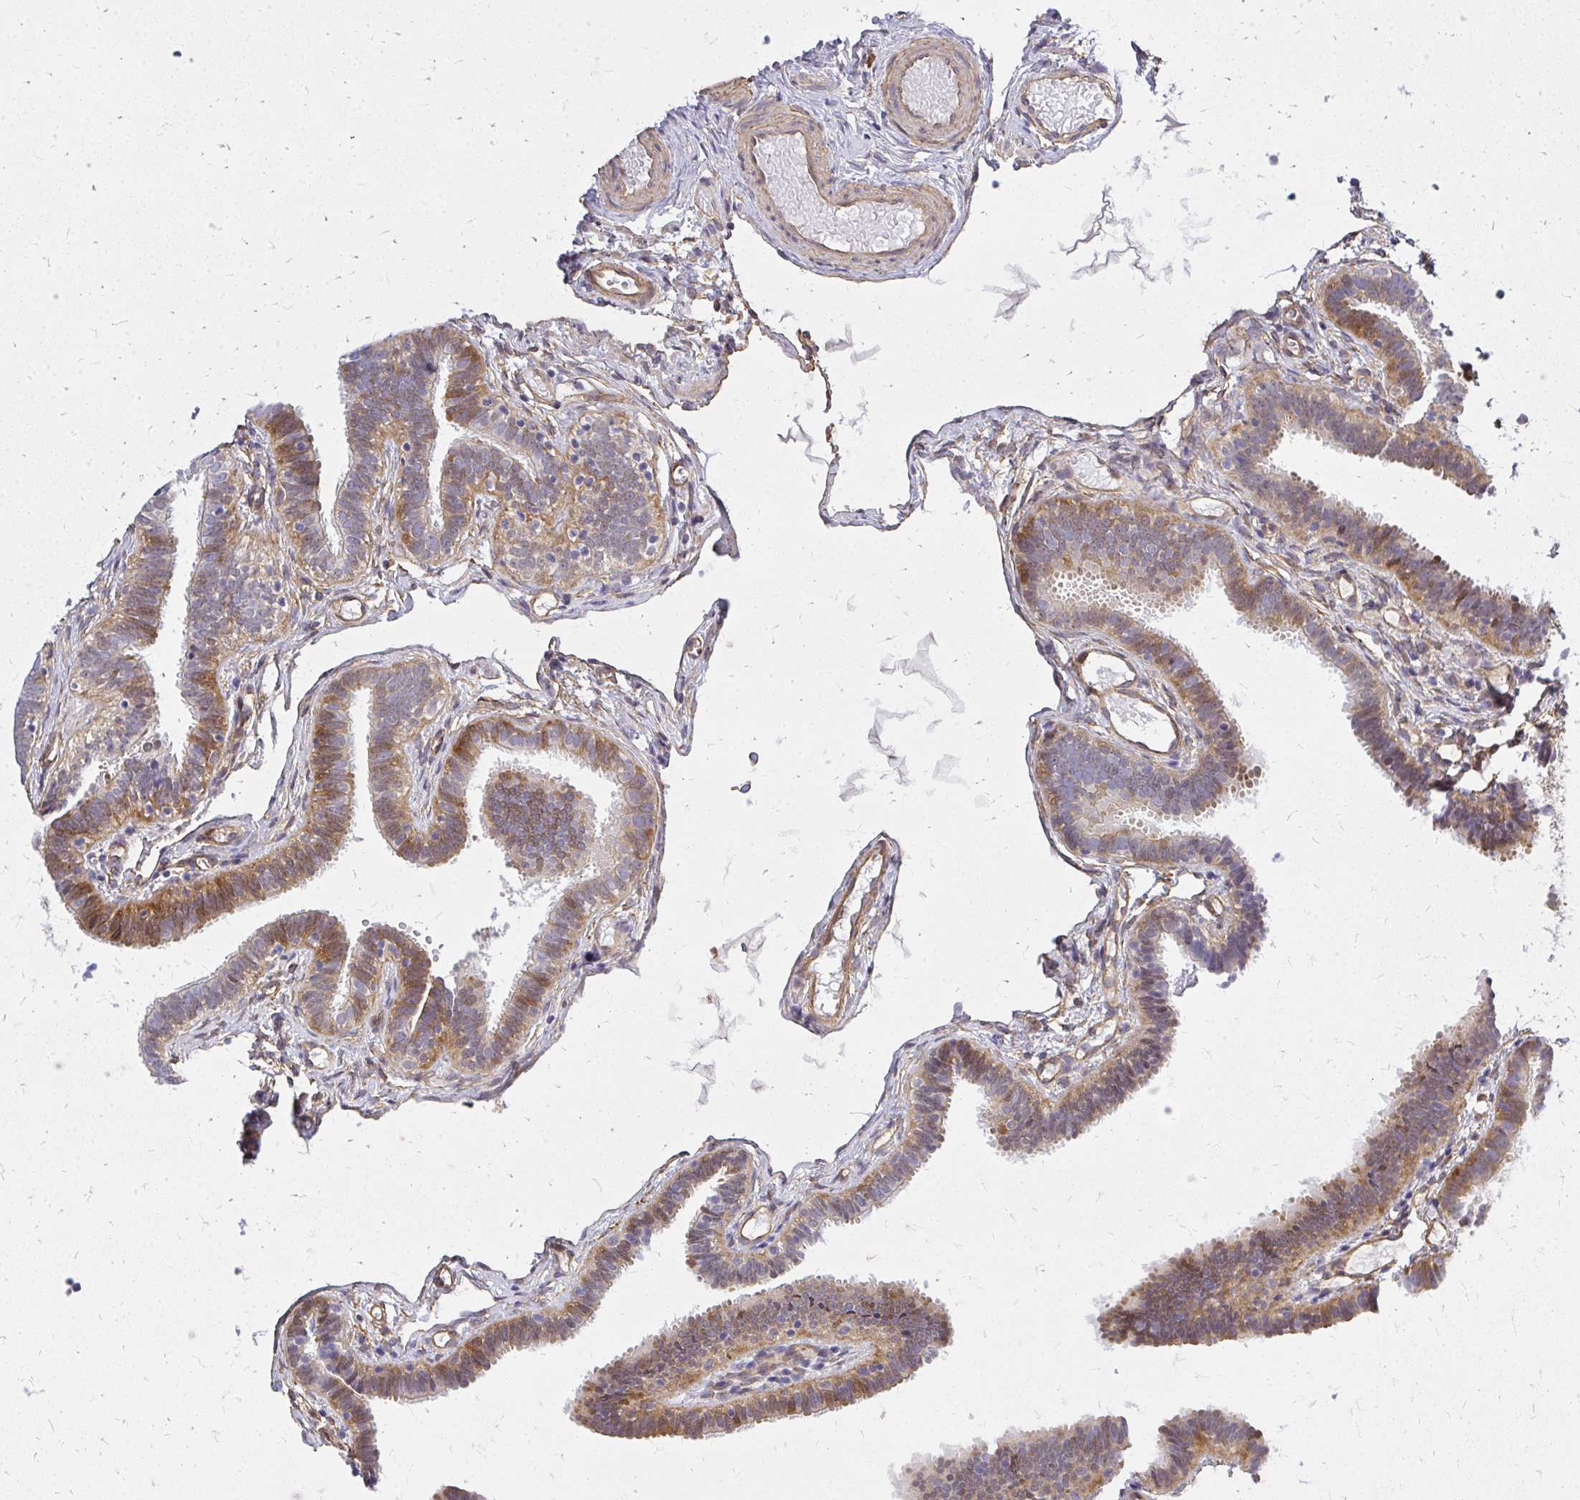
{"staining": {"intensity": "moderate", "quantity": "25%-75%", "location": "cytoplasmic/membranous"}, "tissue": "fallopian tube", "cell_type": "Glandular cells", "image_type": "normal", "snomed": [{"axis": "morphology", "description": "Normal tissue, NOS"}, {"axis": "topography", "description": "Fallopian tube"}], "caption": "A photomicrograph of fallopian tube stained for a protein displays moderate cytoplasmic/membranous brown staining in glandular cells.", "gene": "ENSG00000258472", "patient": {"sex": "female", "age": 37}}